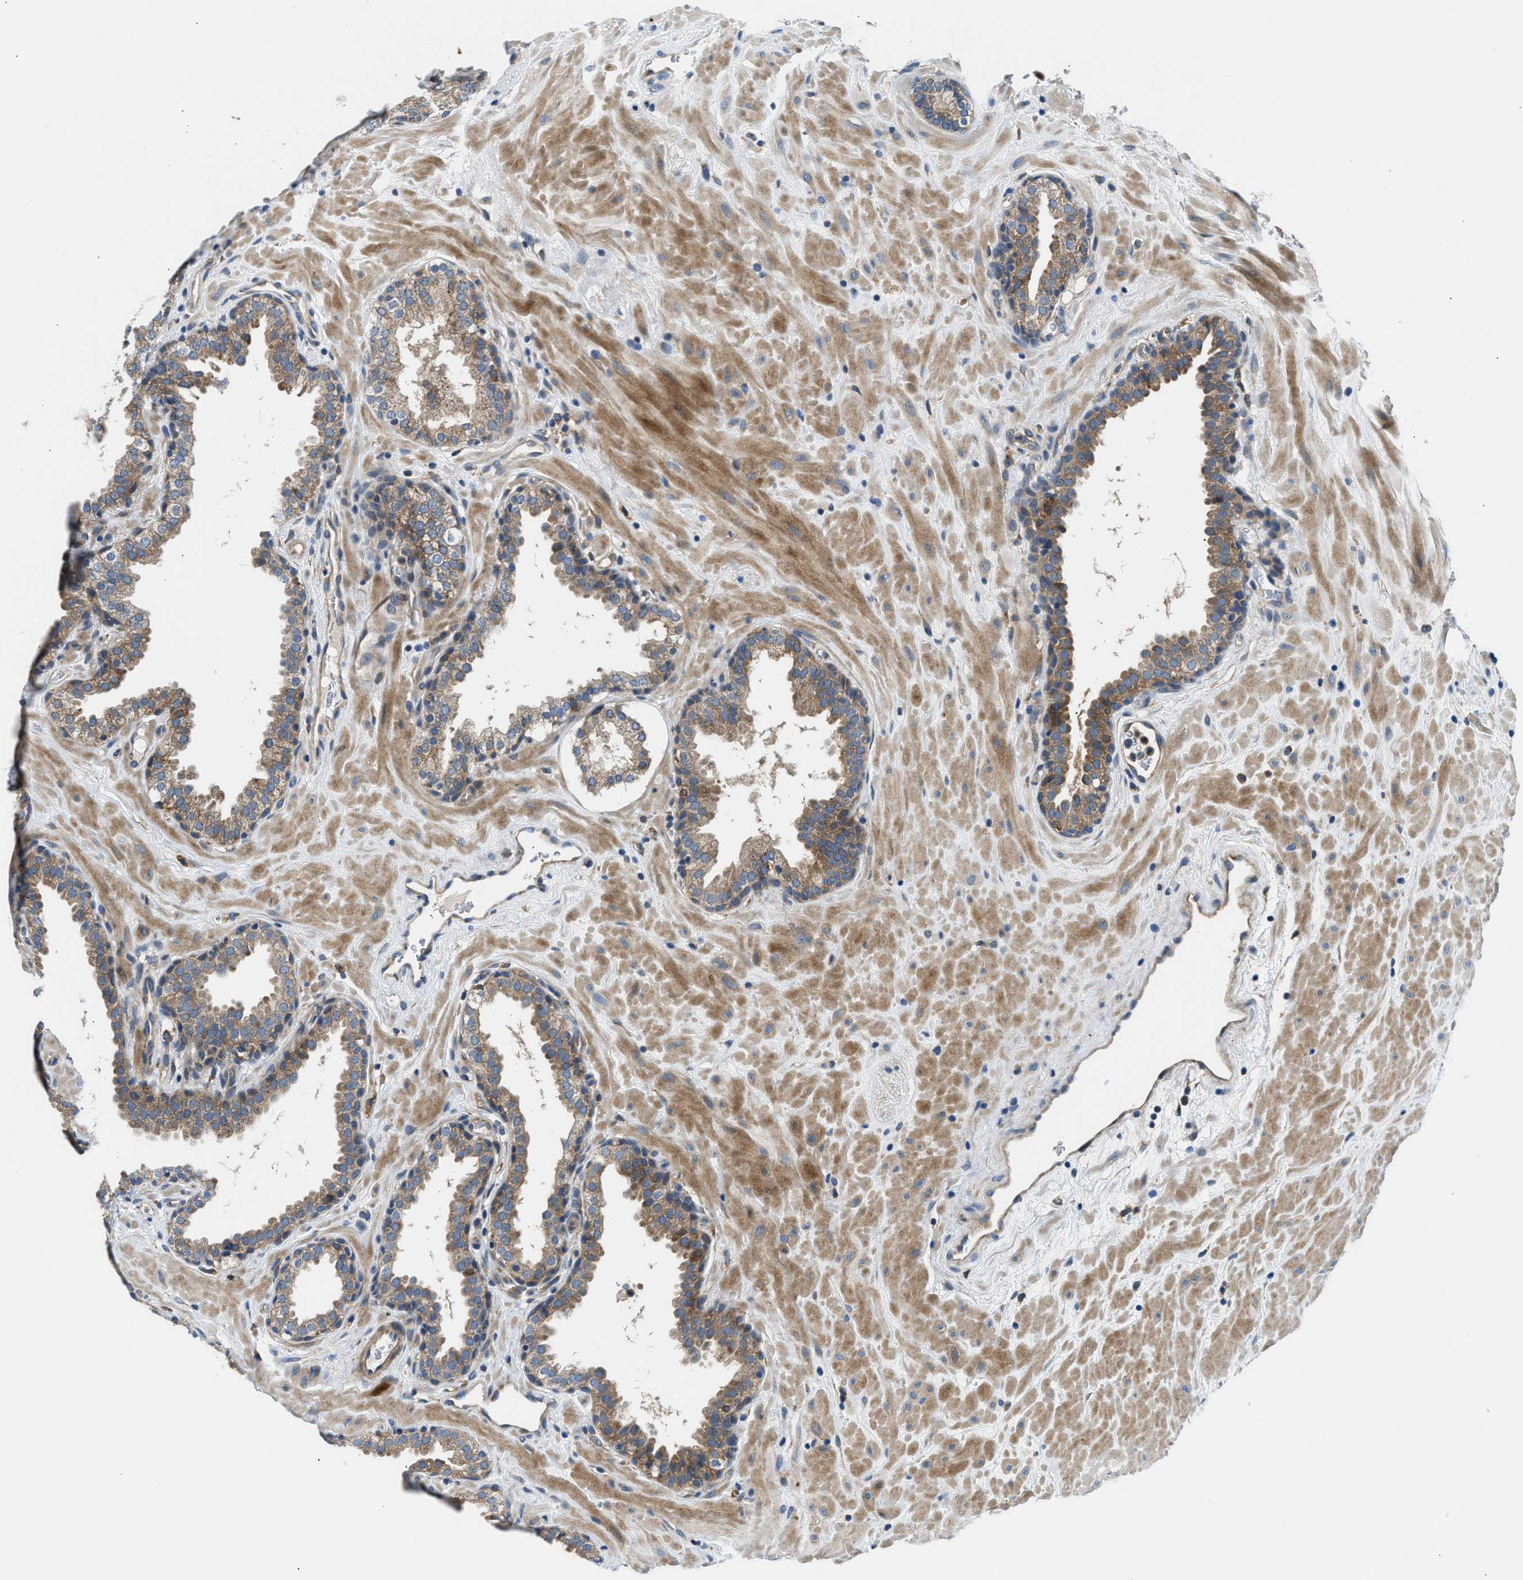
{"staining": {"intensity": "moderate", "quantity": ">75%", "location": "cytoplasmic/membranous"}, "tissue": "prostate", "cell_type": "Glandular cells", "image_type": "normal", "snomed": [{"axis": "morphology", "description": "Normal tissue, NOS"}, {"axis": "topography", "description": "Prostate"}], "caption": "Unremarkable prostate demonstrates moderate cytoplasmic/membranous staining in about >75% of glandular cells.", "gene": "LPIN2", "patient": {"sex": "male", "age": 51}}